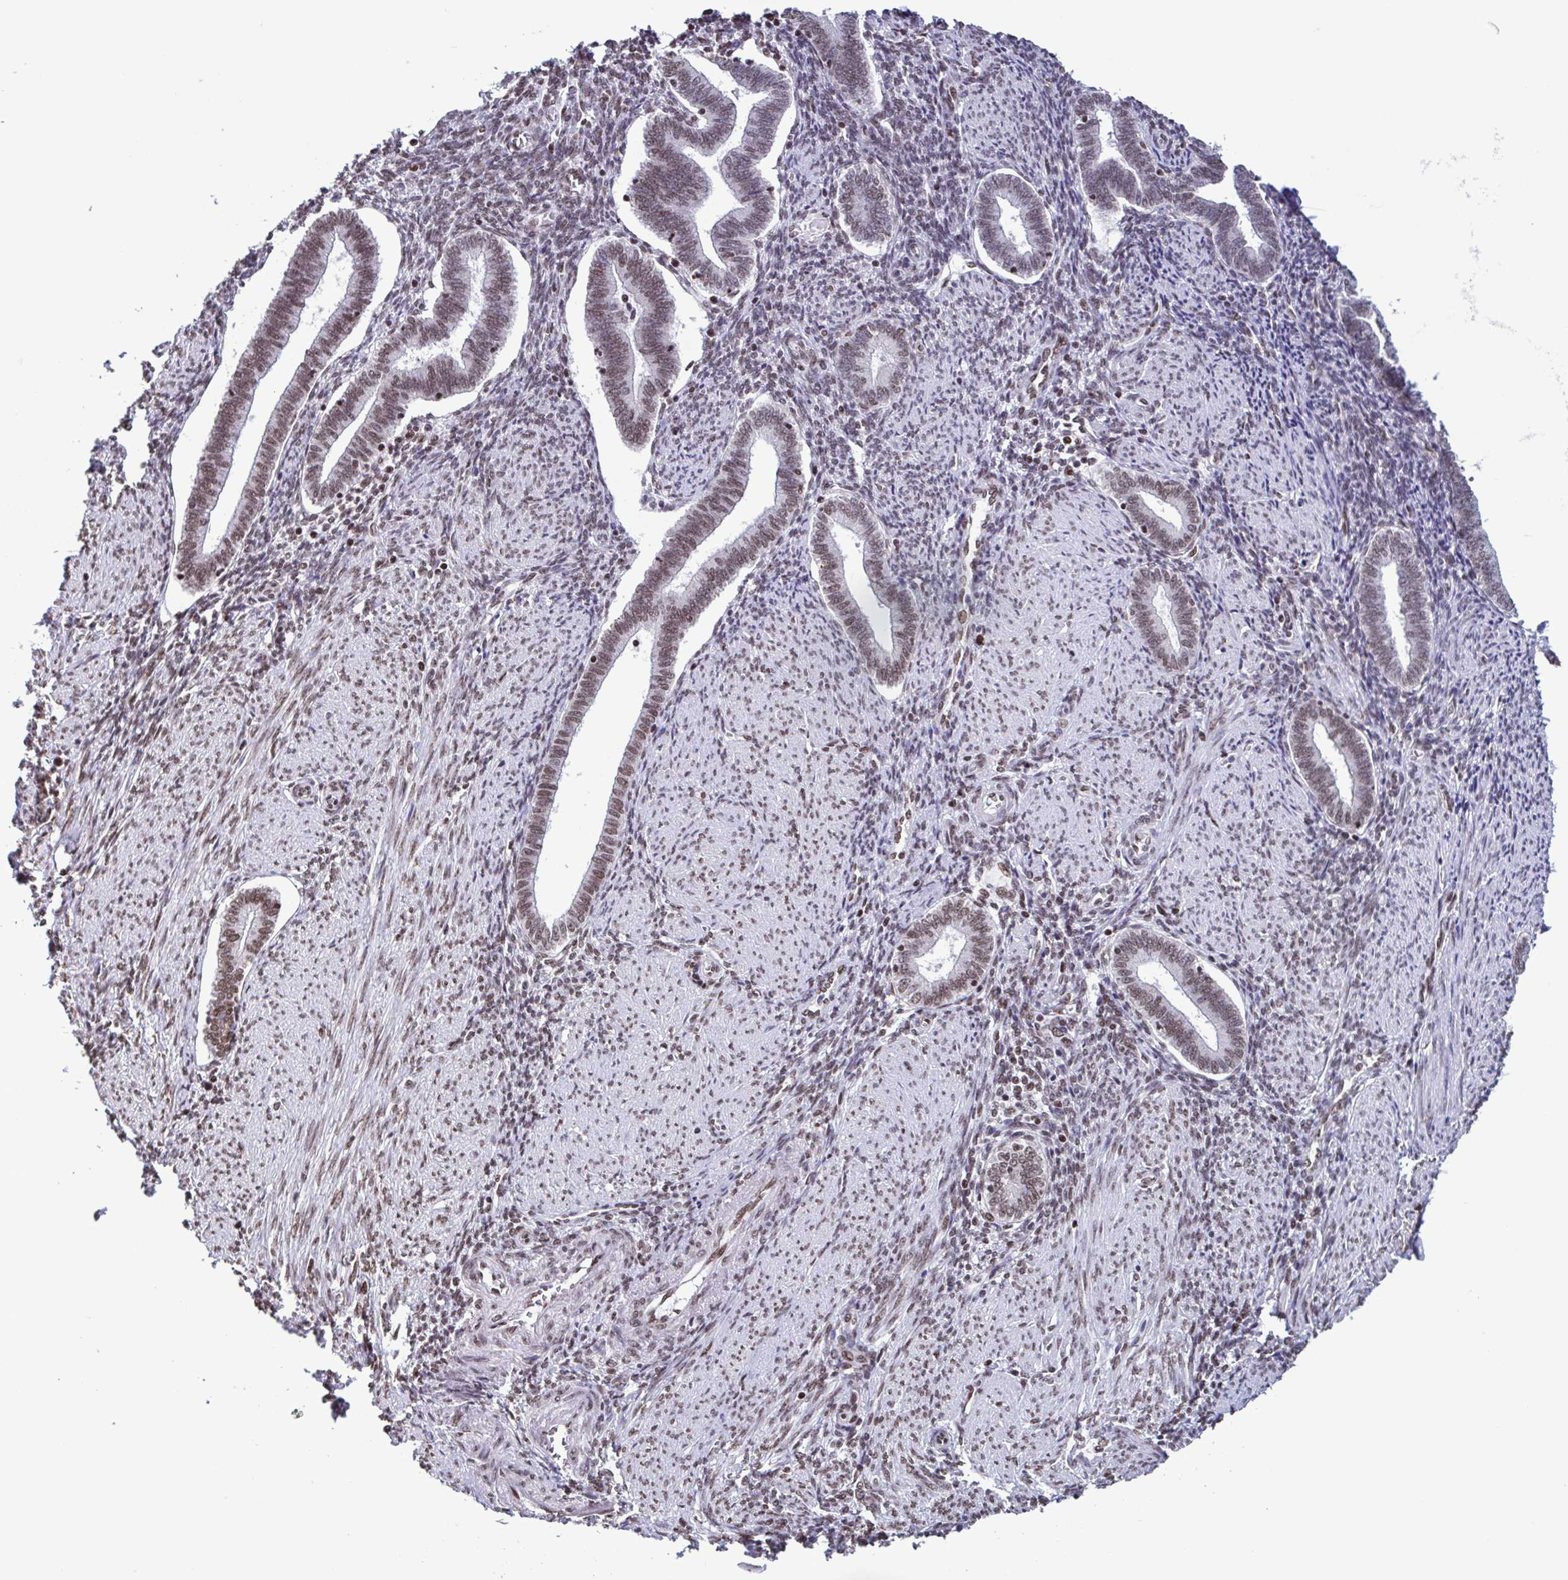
{"staining": {"intensity": "moderate", "quantity": ">75%", "location": "nuclear"}, "tissue": "endometrium", "cell_type": "Cells in endometrial stroma", "image_type": "normal", "snomed": [{"axis": "morphology", "description": "Normal tissue, NOS"}, {"axis": "topography", "description": "Endometrium"}], "caption": "Benign endometrium demonstrates moderate nuclear positivity in about >75% of cells in endometrial stroma, visualized by immunohistochemistry.", "gene": "TIMM21", "patient": {"sex": "female", "age": 42}}